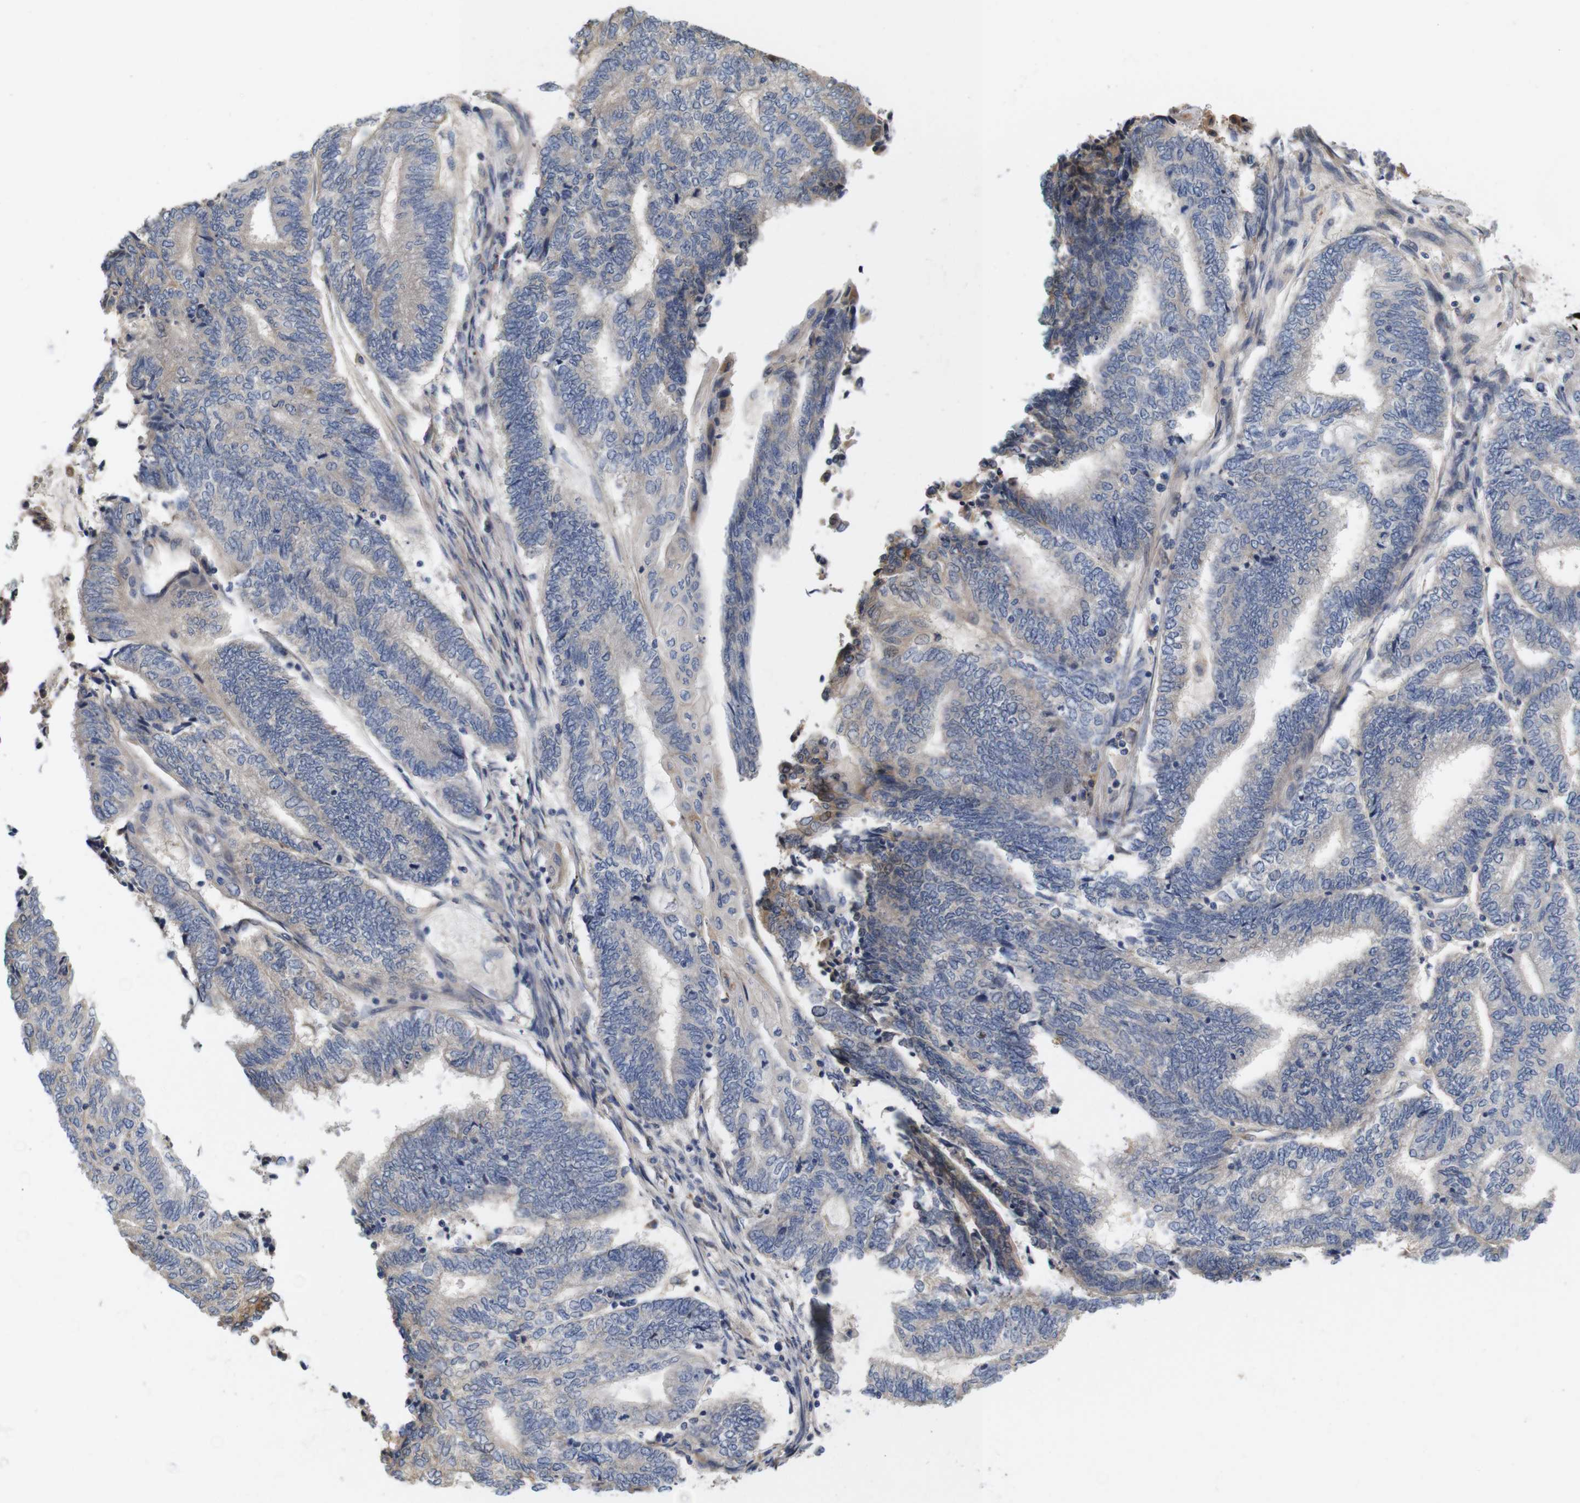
{"staining": {"intensity": "negative", "quantity": "none", "location": "none"}, "tissue": "endometrial cancer", "cell_type": "Tumor cells", "image_type": "cancer", "snomed": [{"axis": "morphology", "description": "Adenocarcinoma, NOS"}, {"axis": "topography", "description": "Uterus"}, {"axis": "topography", "description": "Endometrium"}], "caption": "The image exhibits no staining of tumor cells in endometrial adenocarcinoma.", "gene": "SPRY3", "patient": {"sex": "female", "age": 70}}